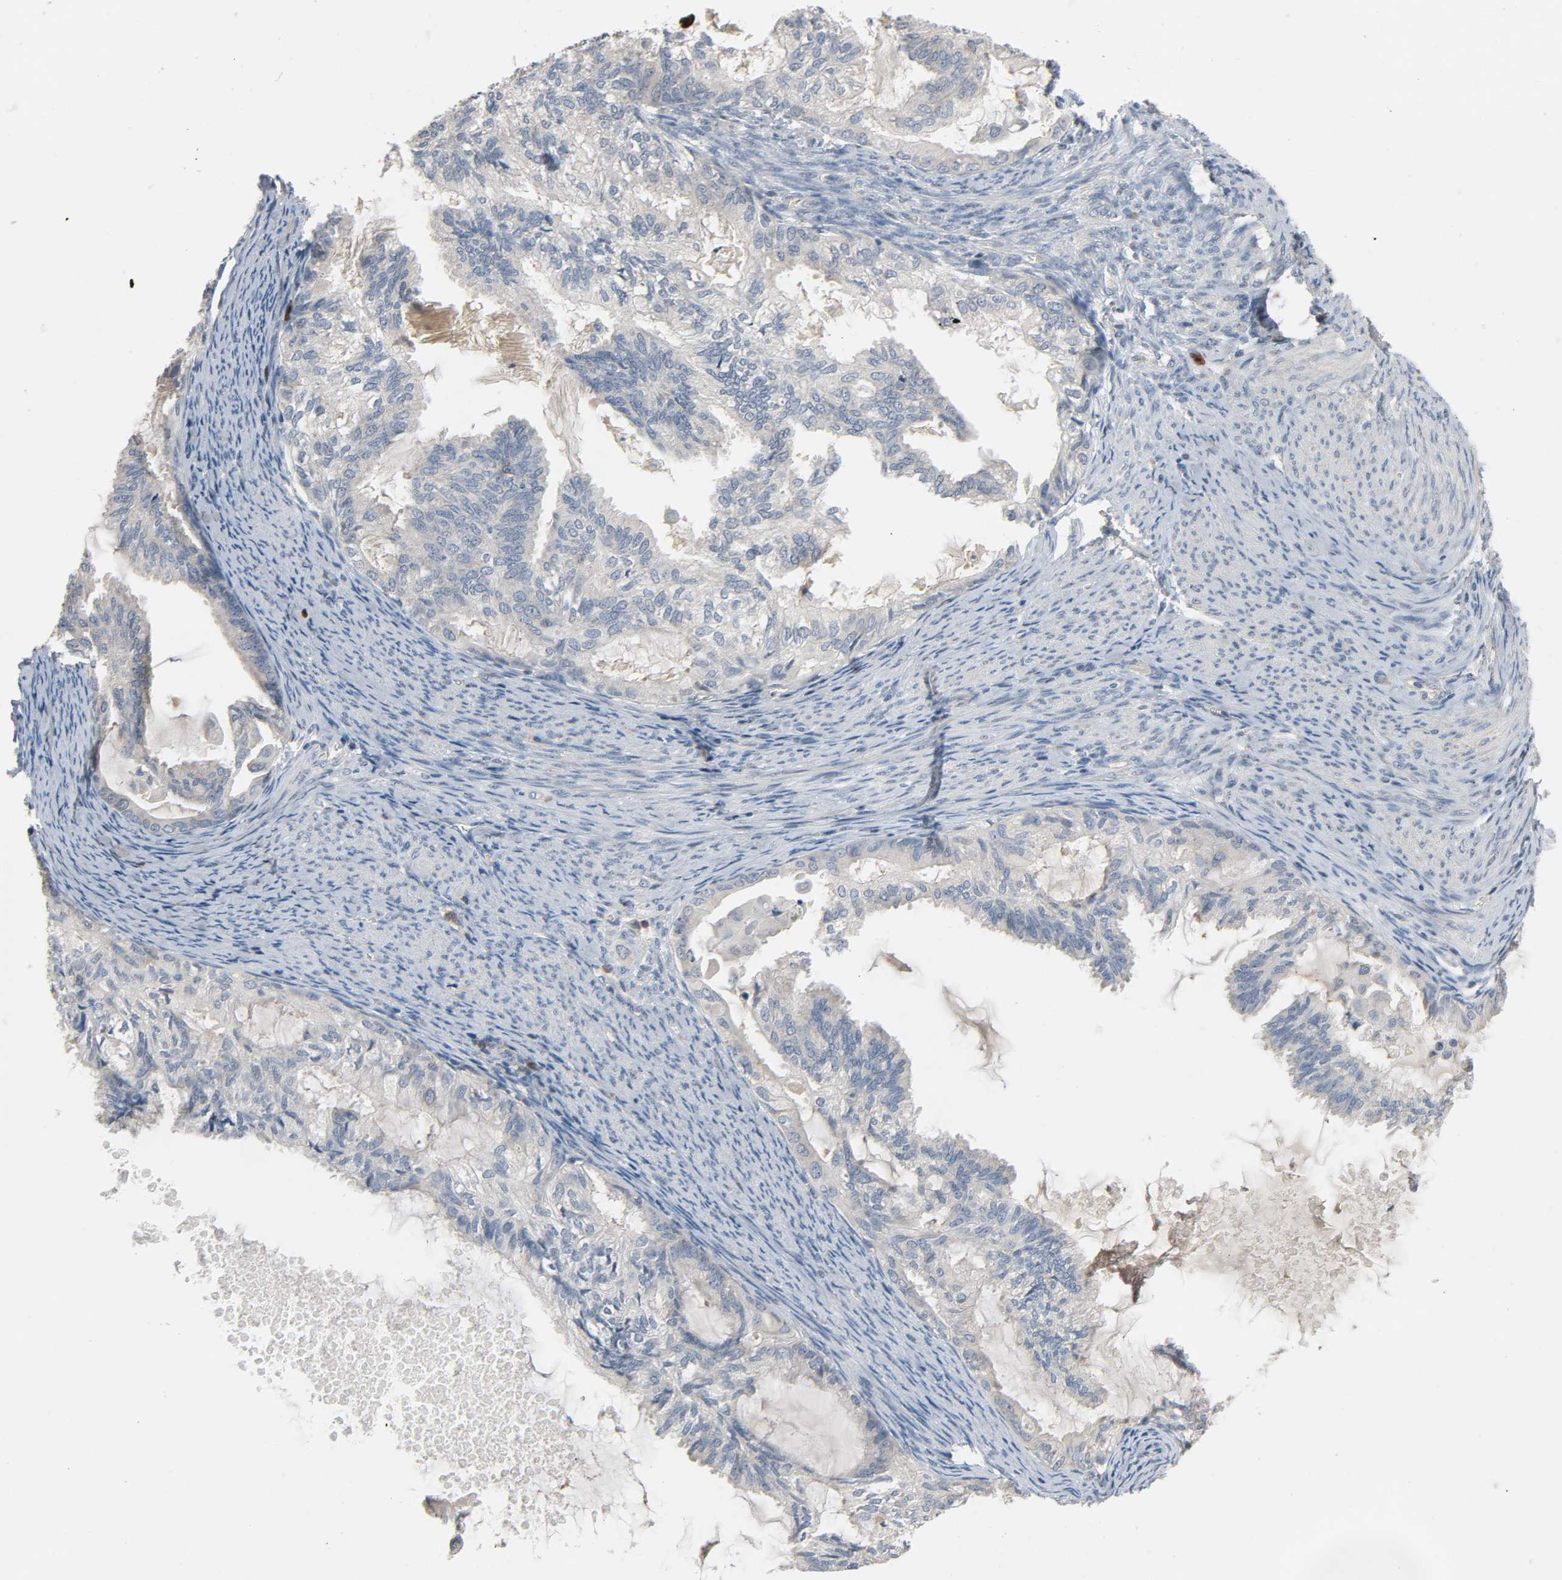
{"staining": {"intensity": "weak", "quantity": "<25%", "location": "cytoplasmic/membranous"}, "tissue": "cervical cancer", "cell_type": "Tumor cells", "image_type": "cancer", "snomed": [{"axis": "morphology", "description": "Normal tissue, NOS"}, {"axis": "morphology", "description": "Adenocarcinoma, NOS"}, {"axis": "topography", "description": "Cervix"}, {"axis": "topography", "description": "Endometrium"}], "caption": "Tumor cells are negative for brown protein staining in cervical adenocarcinoma. The staining is performed using DAB brown chromogen with nuclei counter-stained in using hematoxylin.", "gene": "CD4", "patient": {"sex": "female", "age": 86}}